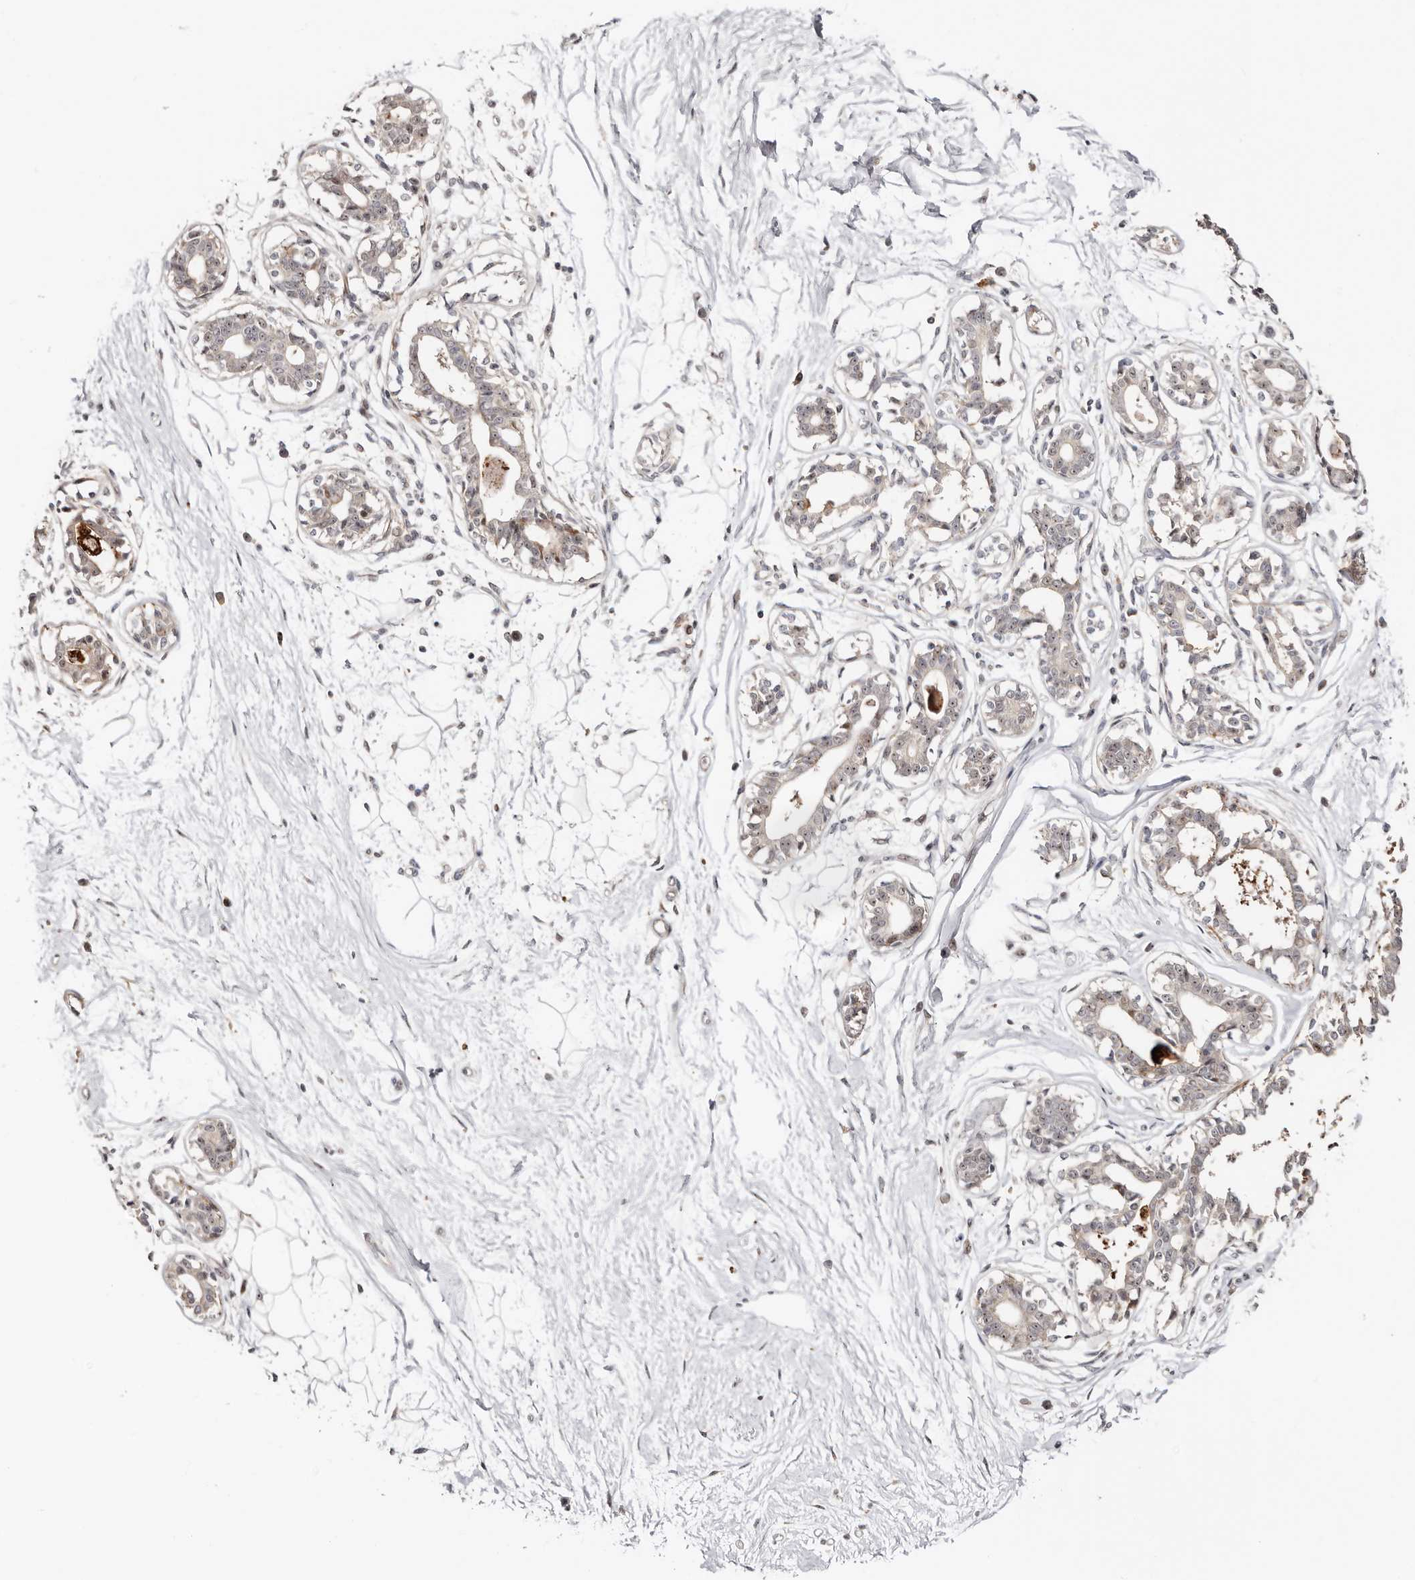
{"staining": {"intensity": "negative", "quantity": "none", "location": "none"}, "tissue": "breast", "cell_type": "Adipocytes", "image_type": "normal", "snomed": [{"axis": "morphology", "description": "Normal tissue, NOS"}, {"axis": "topography", "description": "Breast"}], "caption": "A photomicrograph of breast stained for a protein displays no brown staining in adipocytes. The staining was performed using DAB to visualize the protein expression in brown, while the nuclei were stained in blue with hematoxylin (Magnification: 20x).", "gene": "ODF2L", "patient": {"sex": "female", "age": 45}}